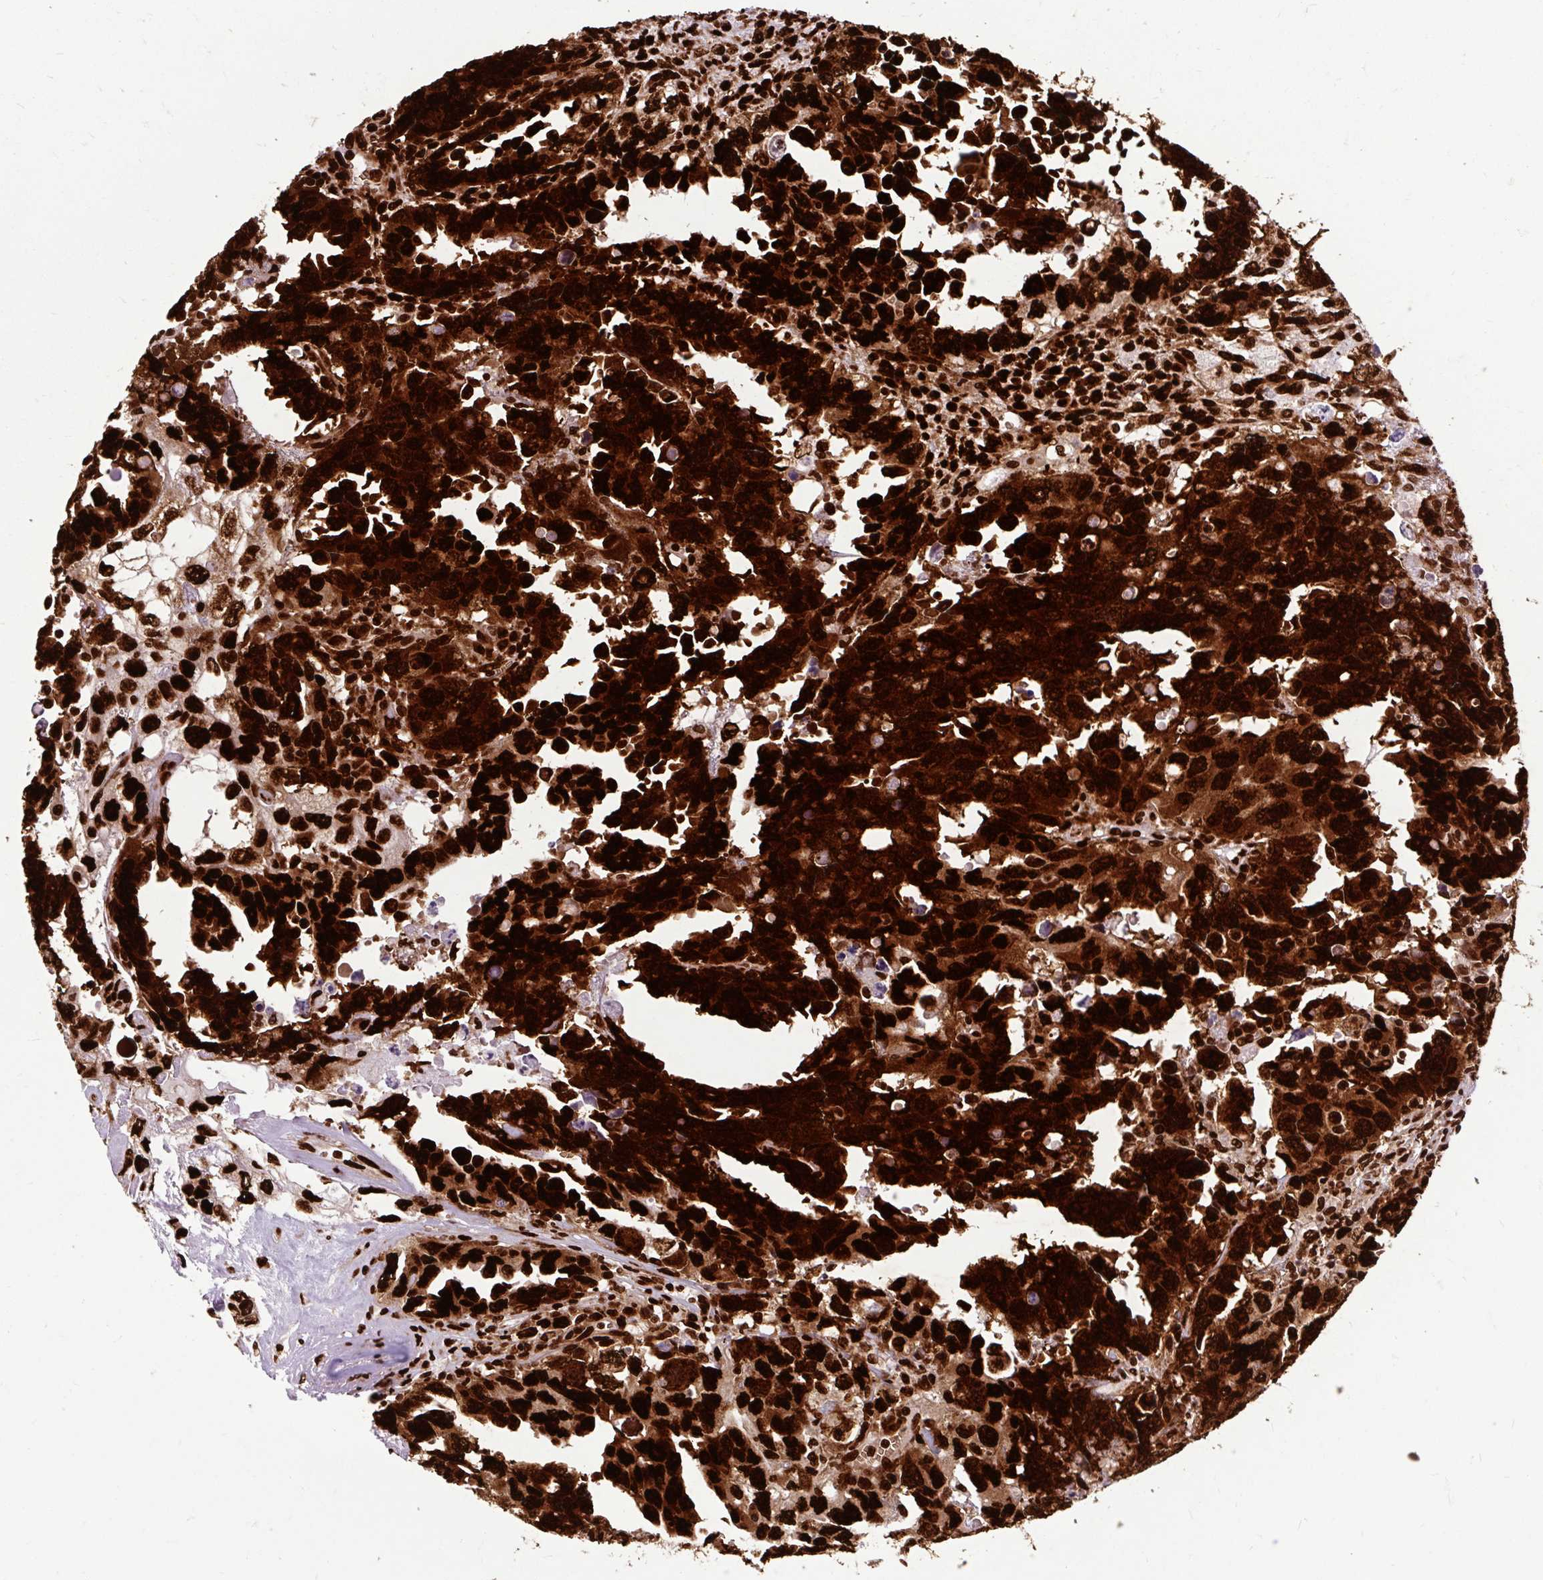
{"staining": {"intensity": "strong", "quantity": ">75%", "location": "cytoplasmic/membranous,nuclear"}, "tissue": "testis cancer", "cell_type": "Tumor cells", "image_type": "cancer", "snomed": [{"axis": "morphology", "description": "Carcinoma, Embryonal, NOS"}, {"axis": "topography", "description": "Testis"}], "caption": "Embryonal carcinoma (testis) stained for a protein (brown) shows strong cytoplasmic/membranous and nuclear positive expression in approximately >75% of tumor cells.", "gene": "FUS", "patient": {"sex": "male", "age": 24}}